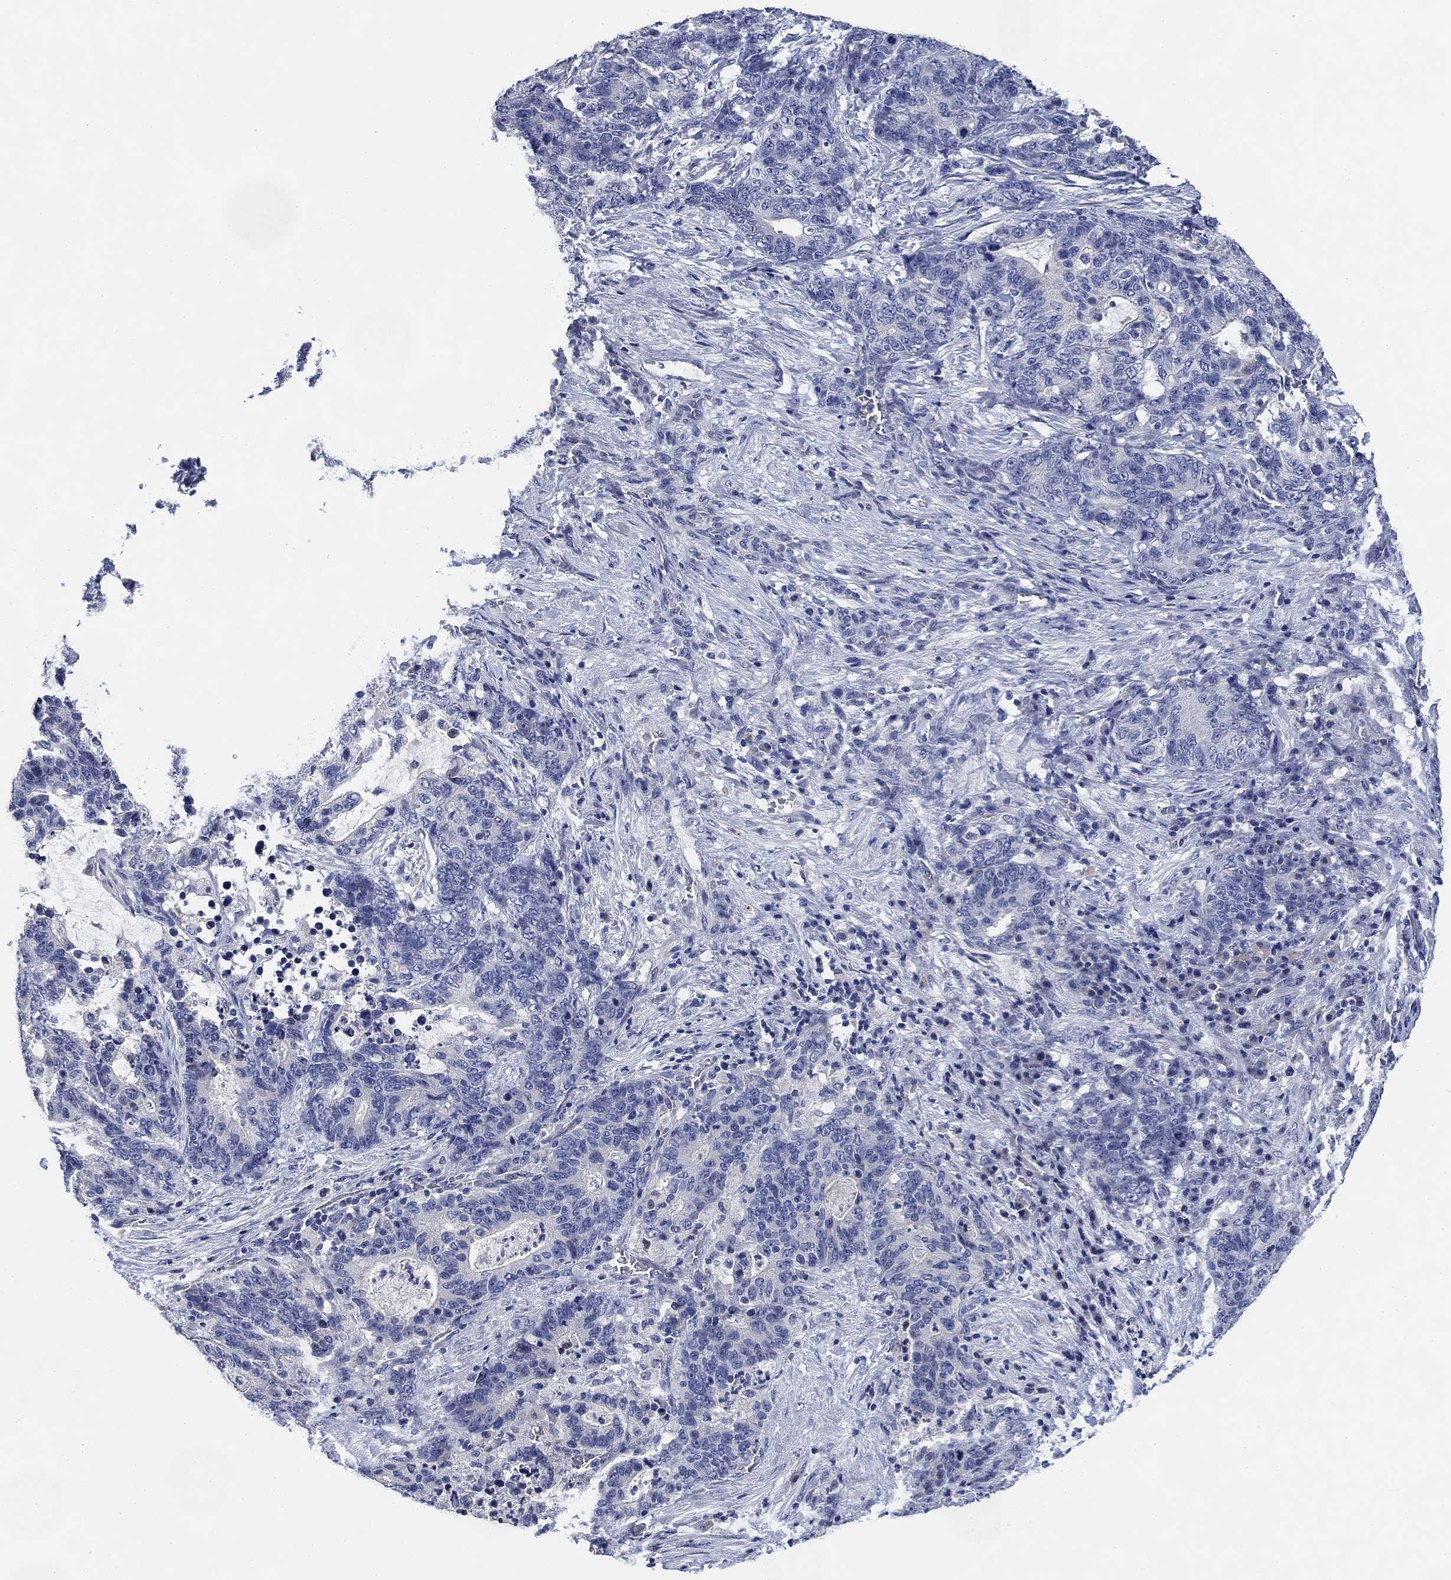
{"staining": {"intensity": "negative", "quantity": "none", "location": "none"}, "tissue": "stomach cancer", "cell_type": "Tumor cells", "image_type": "cancer", "snomed": [{"axis": "morphology", "description": "Normal tissue, NOS"}, {"axis": "morphology", "description": "Adenocarcinoma, NOS"}, {"axis": "topography", "description": "Stomach"}], "caption": "A high-resolution photomicrograph shows immunohistochemistry staining of adenocarcinoma (stomach), which reveals no significant staining in tumor cells.", "gene": "DAZL", "patient": {"sex": "female", "age": 64}}